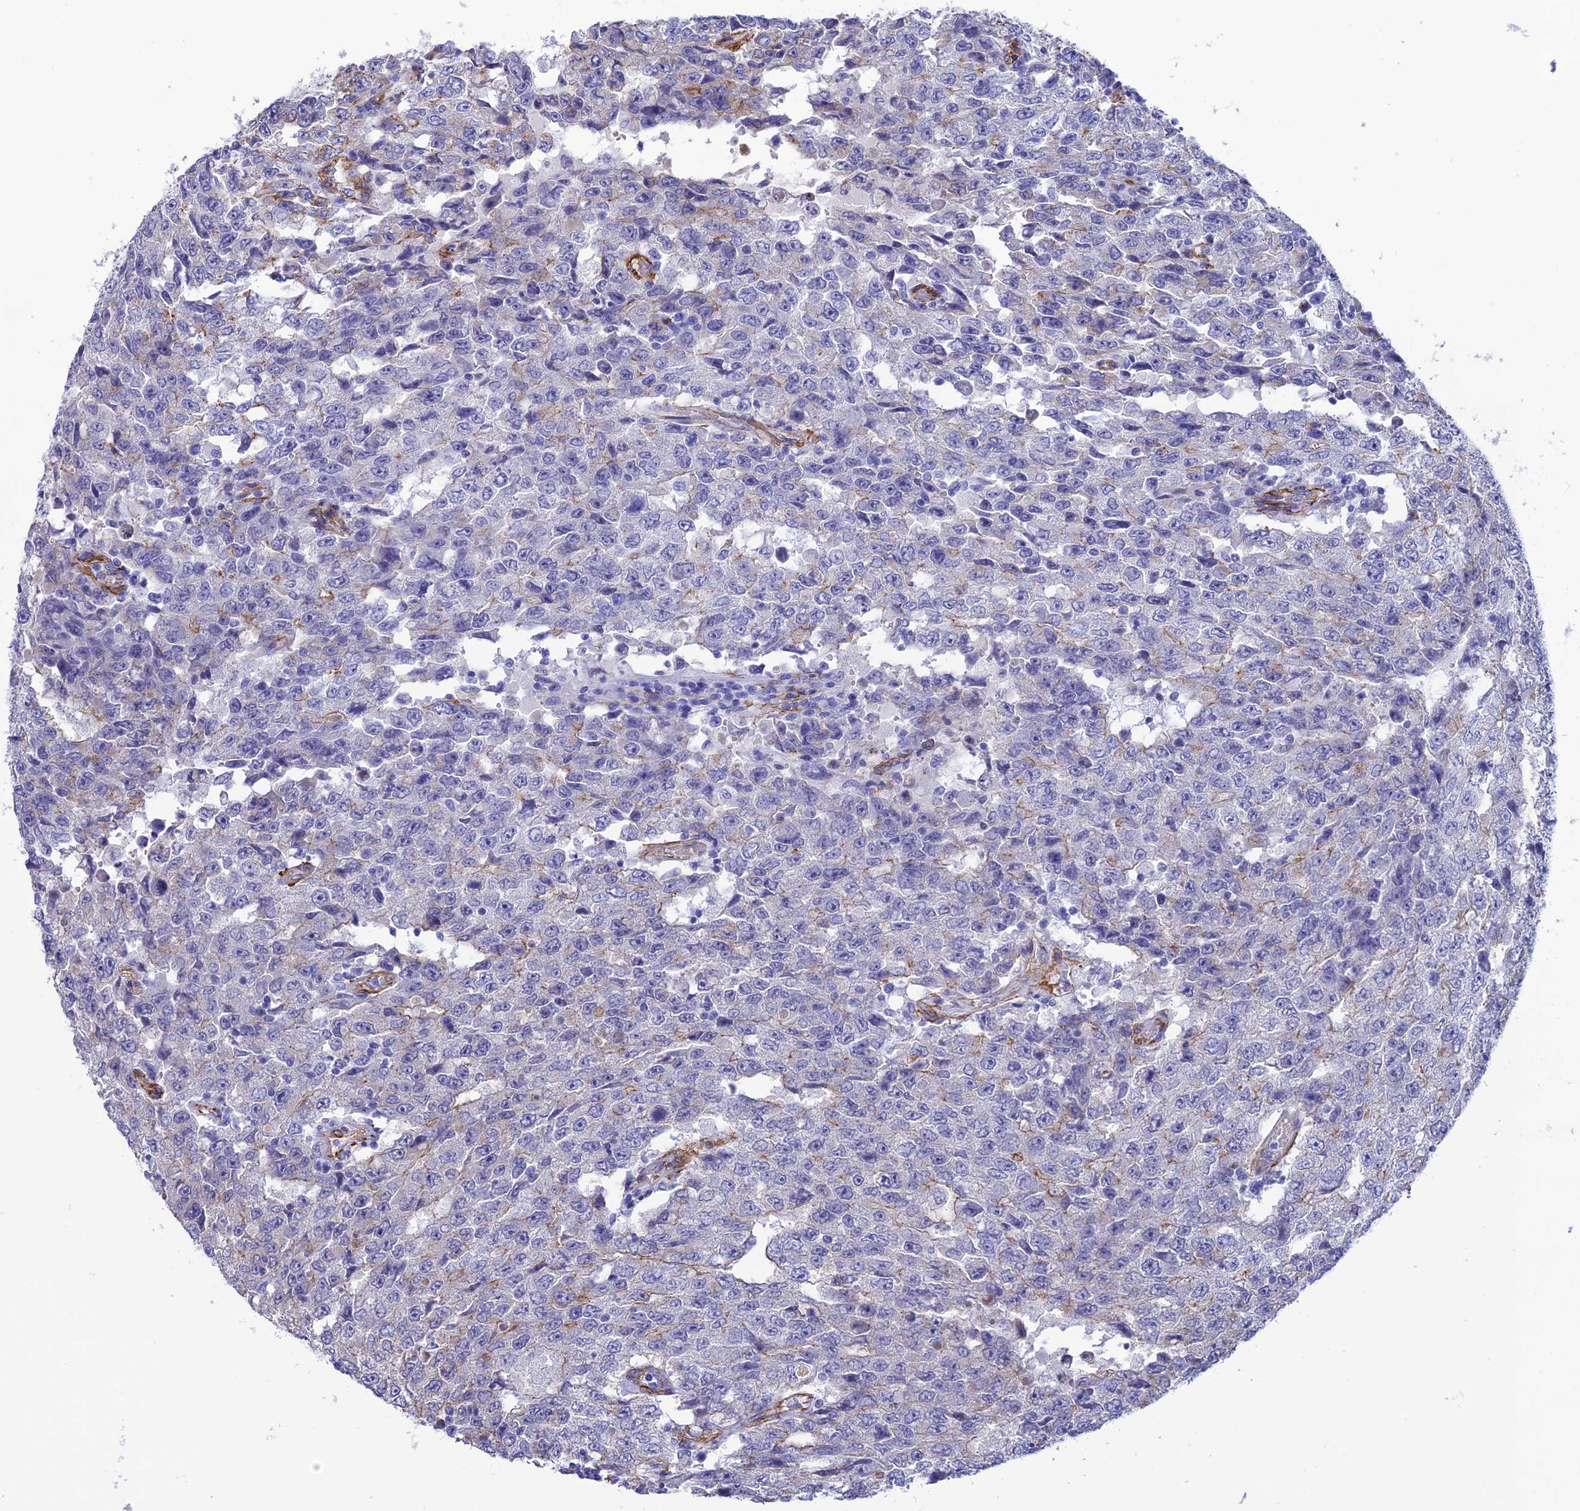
{"staining": {"intensity": "negative", "quantity": "none", "location": "none"}, "tissue": "testis cancer", "cell_type": "Tumor cells", "image_type": "cancer", "snomed": [{"axis": "morphology", "description": "Carcinoma, Embryonal, NOS"}, {"axis": "topography", "description": "Testis"}], "caption": "A photomicrograph of embryonal carcinoma (testis) stained for a protein demonstrates no brown staining in tumor cells.", "gene": "NKD1", "patient": {"sex": "male", "age": 26}}